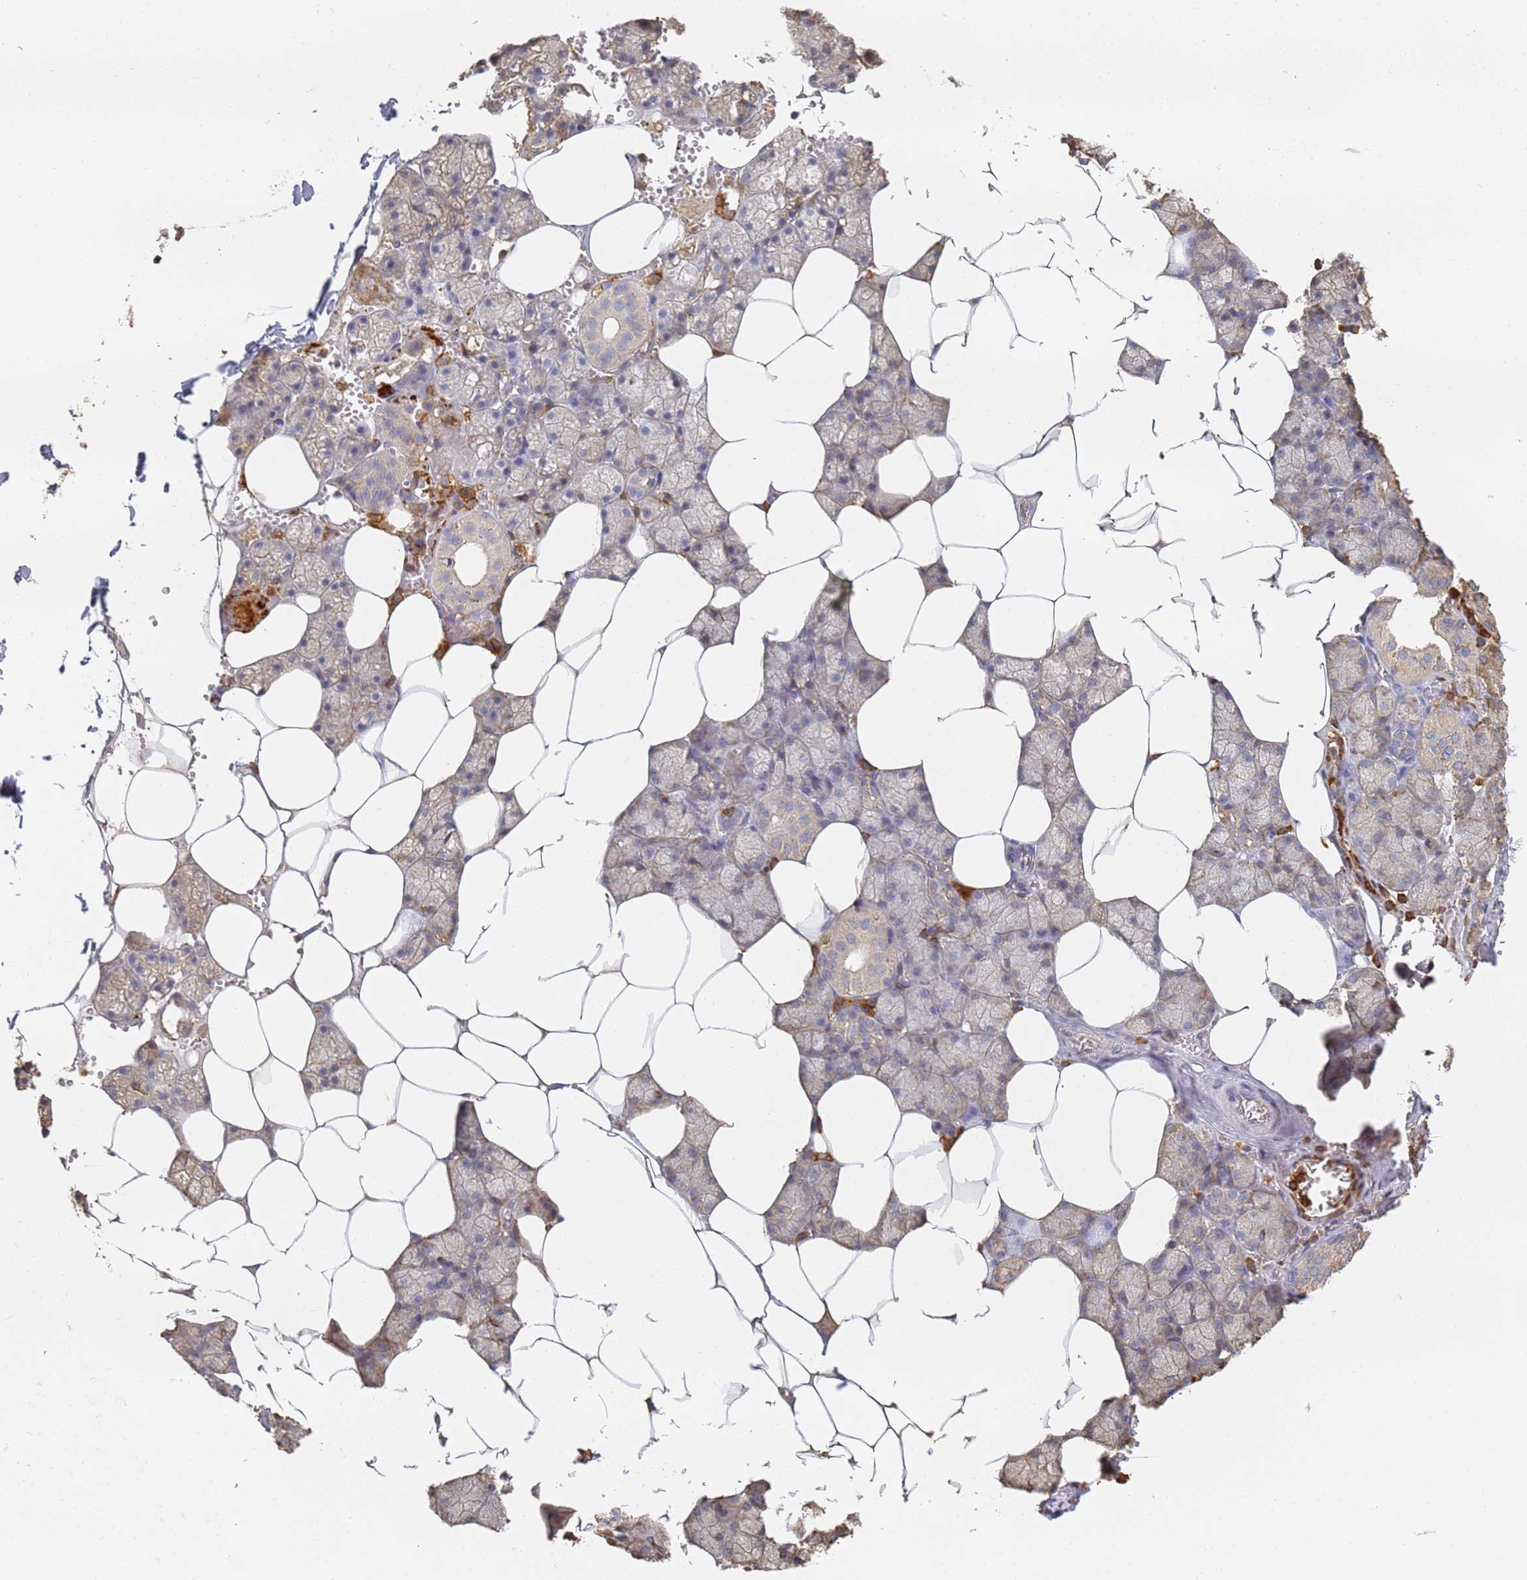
{"staining": {"intensity": "weak", "quantity": "<25%", "location": "cytoplasmic/membranous"}, "tissue": "salivary gland", "cell_type": "Glandular cells", "image_type": "normal", "snomed": [{"axis": "morphology", "description": "Normal tissue, NOS"}, {"axis": "topography", "description": "Salivary gland"}], "caption": "High power microscopy histopathology image of an IHC photomicrograph of benign salivary gland, revealing no significant expression in glandular cells. (DAB immunohistochemistry, high magnification).", "gene": "BIN2", "patient": {"sex": "male", "age": 62}}